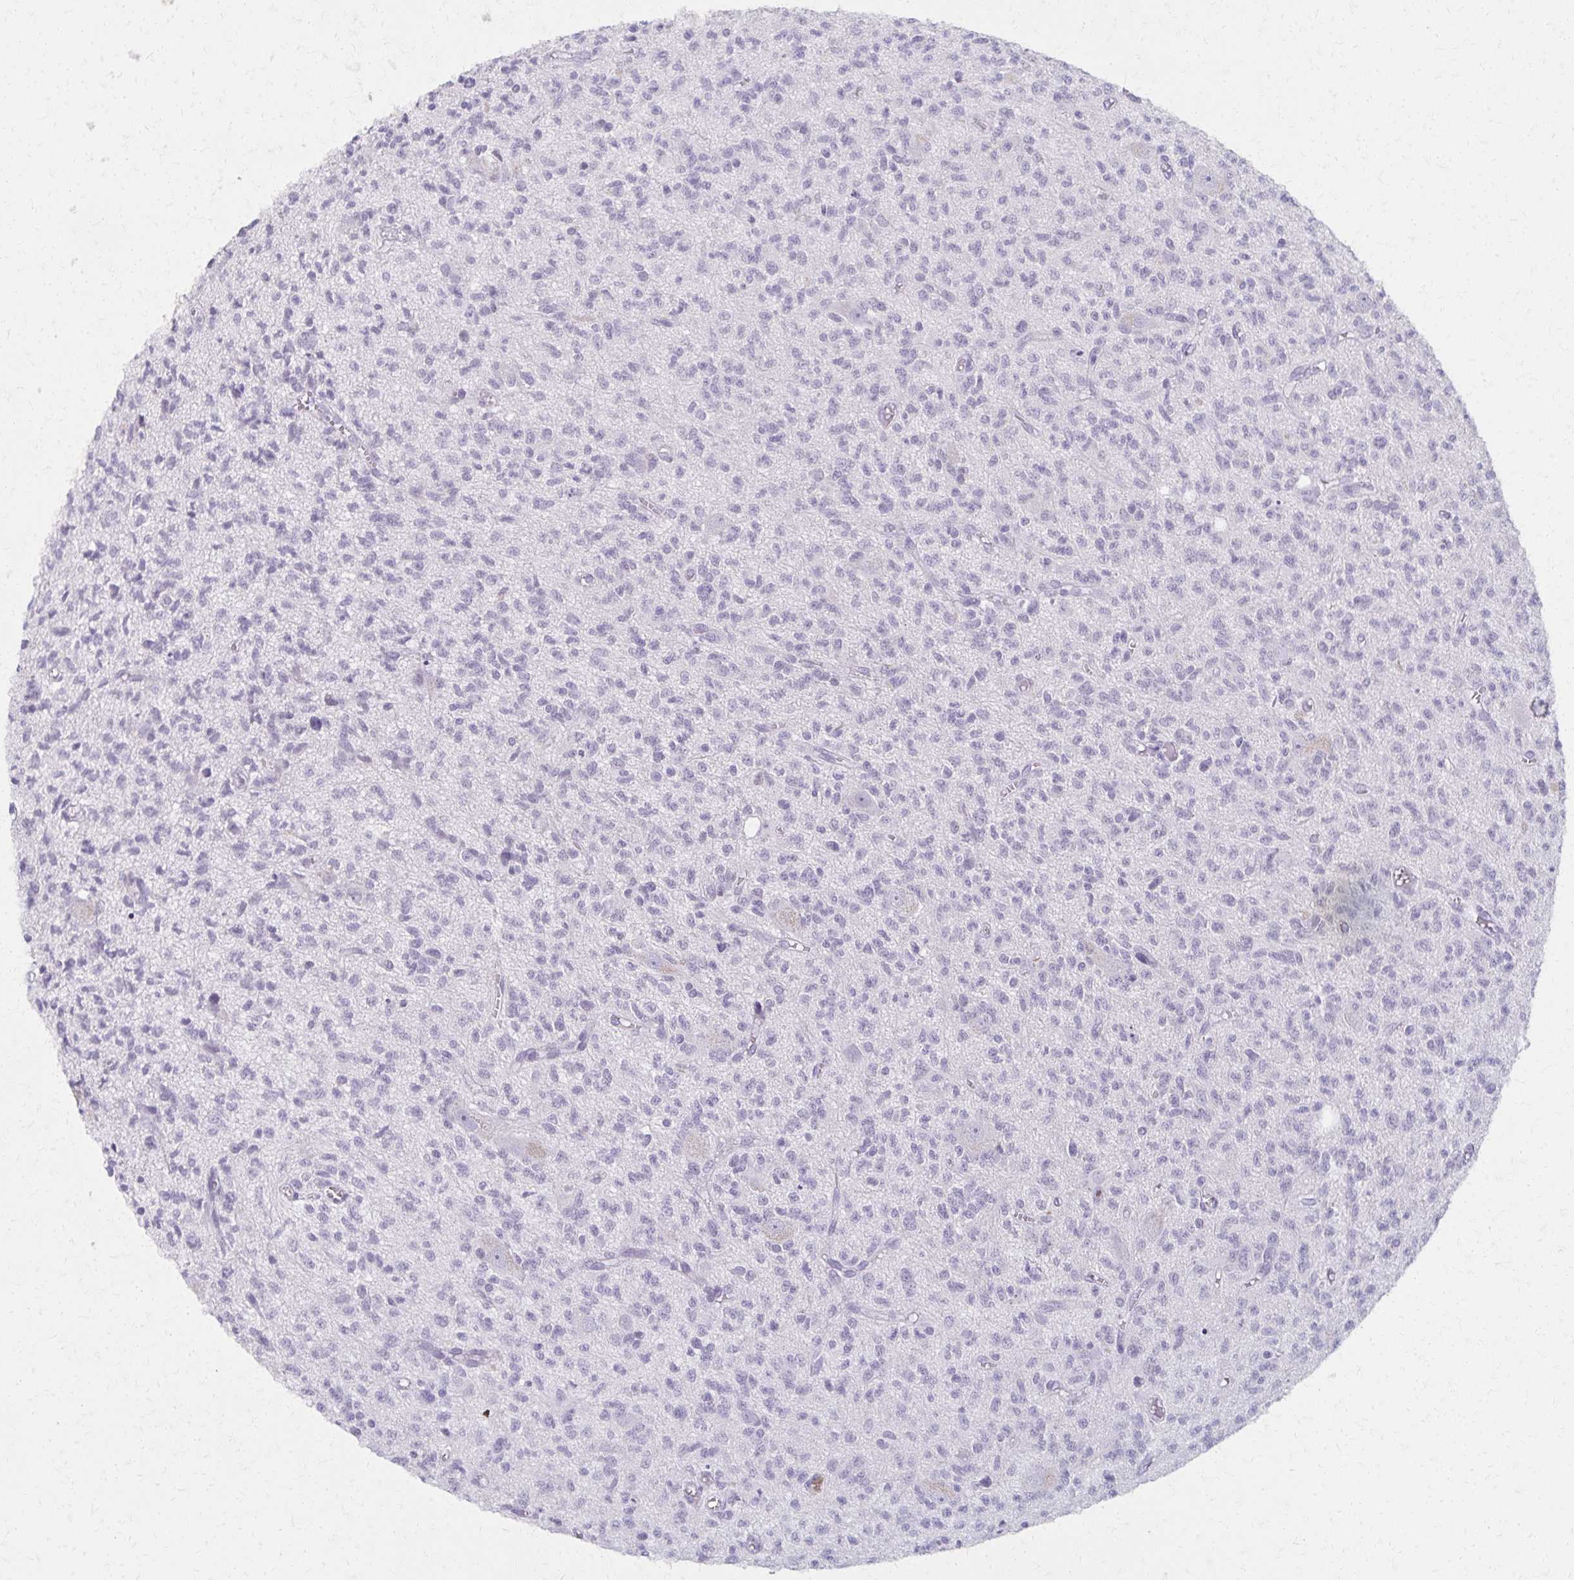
{"staining": {"intensity": "negative", "quantity": "none", "location": "none"}, "tissue": "glioma", "cell_type": "Tumor cells", "image_type": "cancer", "snomed": [{"axis": "morphology", "description": "Glioma, malignant, Low grade"}, {"axis": "topography", "description": "Brain"}], "caption": "Tumor cells show no significant protein expression in malignant glioma (low-grade). (Immunohistochemistry (ihc), brightfield microscopy, high magnification).", "gene": "MORC4", "patient": {"sex": "male", "age": 64}}